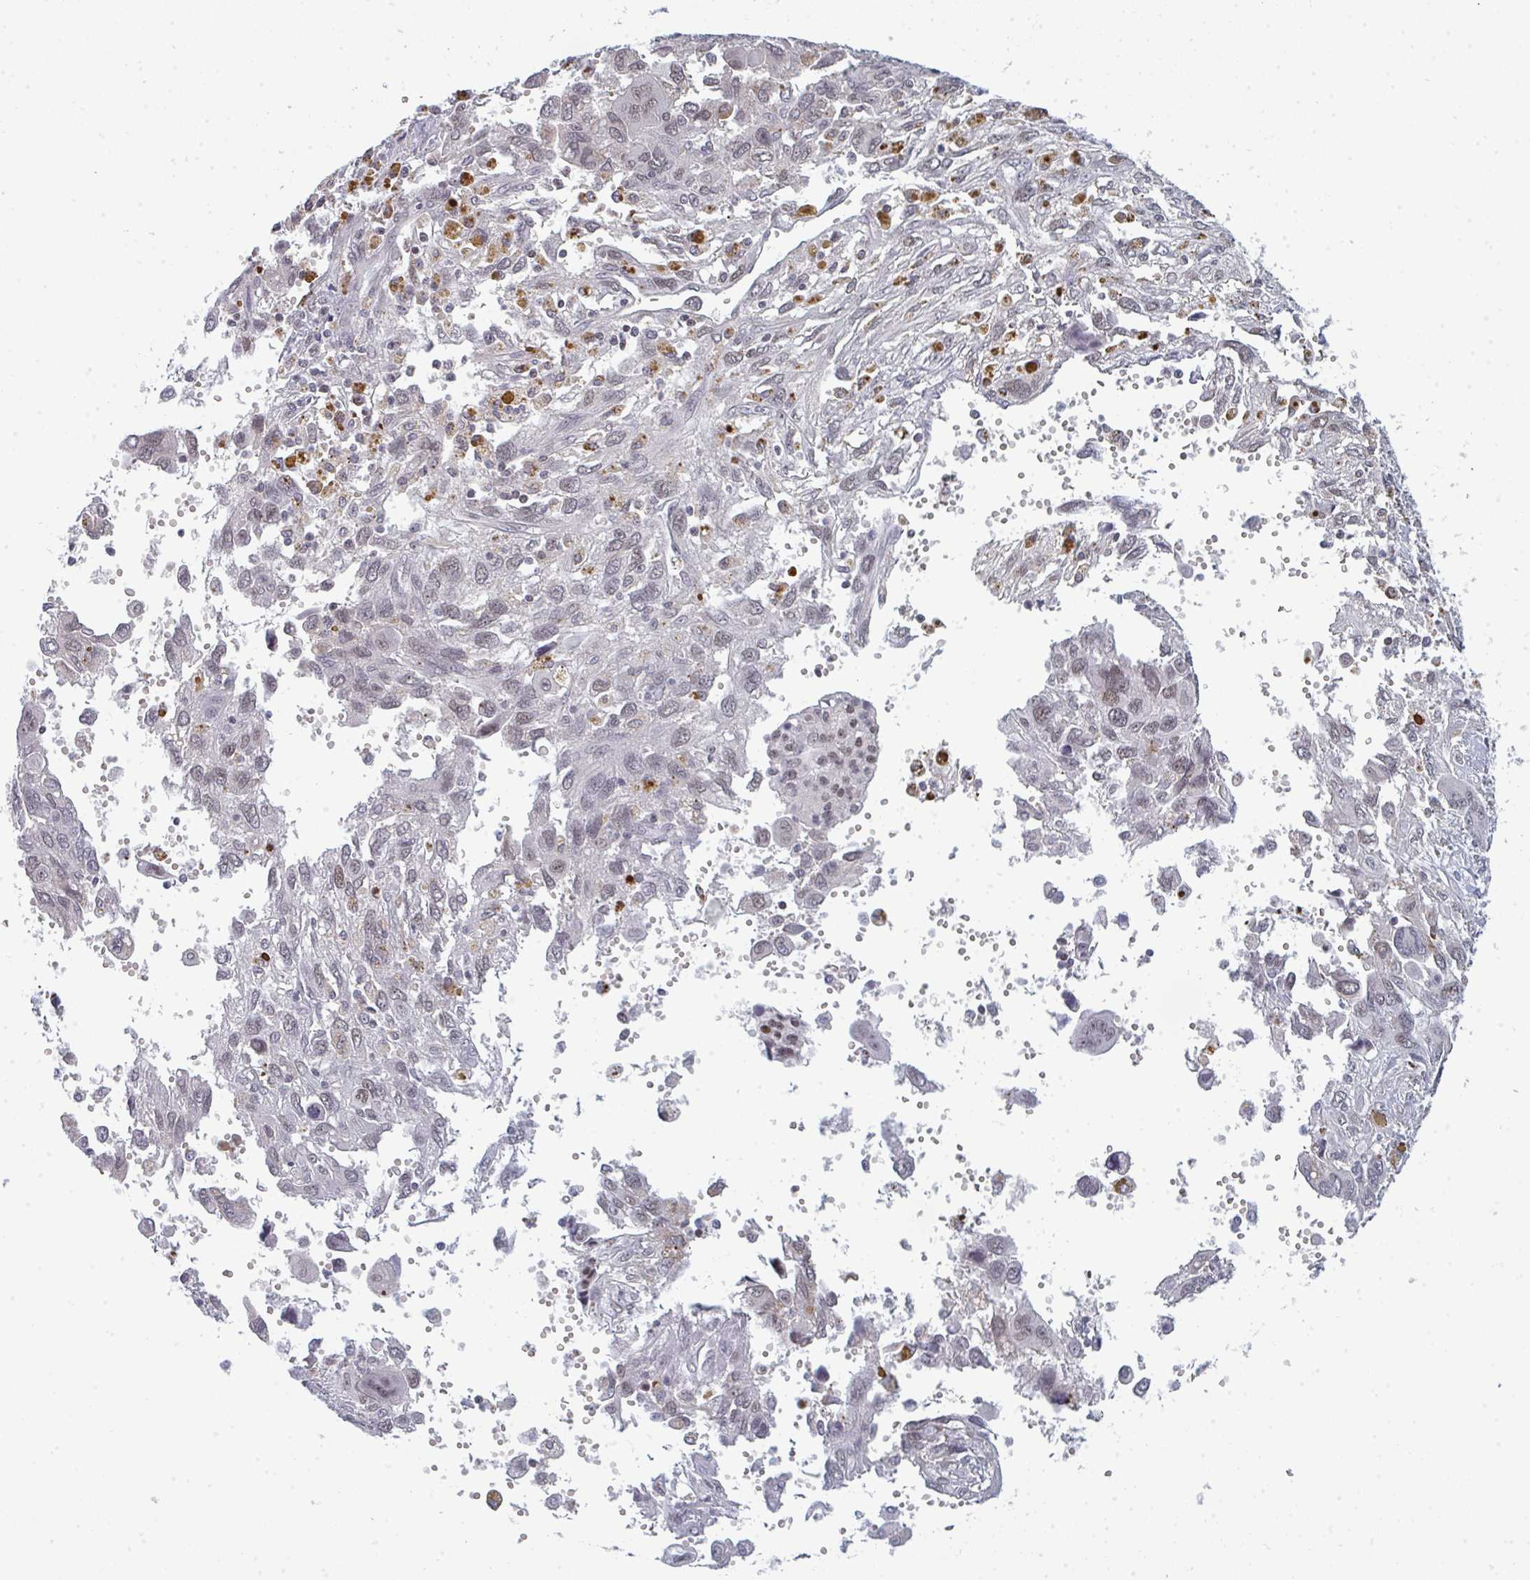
{"staining": {"intensity": "weak", "quantity": "<25%", "location": "nuclear"}, "tissue": "pancreatic cancer", "cell_type": "Tumor cells", "image_type": "cancer", "snomed": [{"axis": "morphology", "description": "Adenocarcinoma, NOS"}, {"axis": "topography", "description": "Pancreas"}], "caption": "Human adenocarcinoma (pancreatic) stained for a protein using immunohistochemistry (IHC) demonstrates no staining in tumor cells.", "gene": "ATF1", "patient": {"sex": "female", "age": 47}}